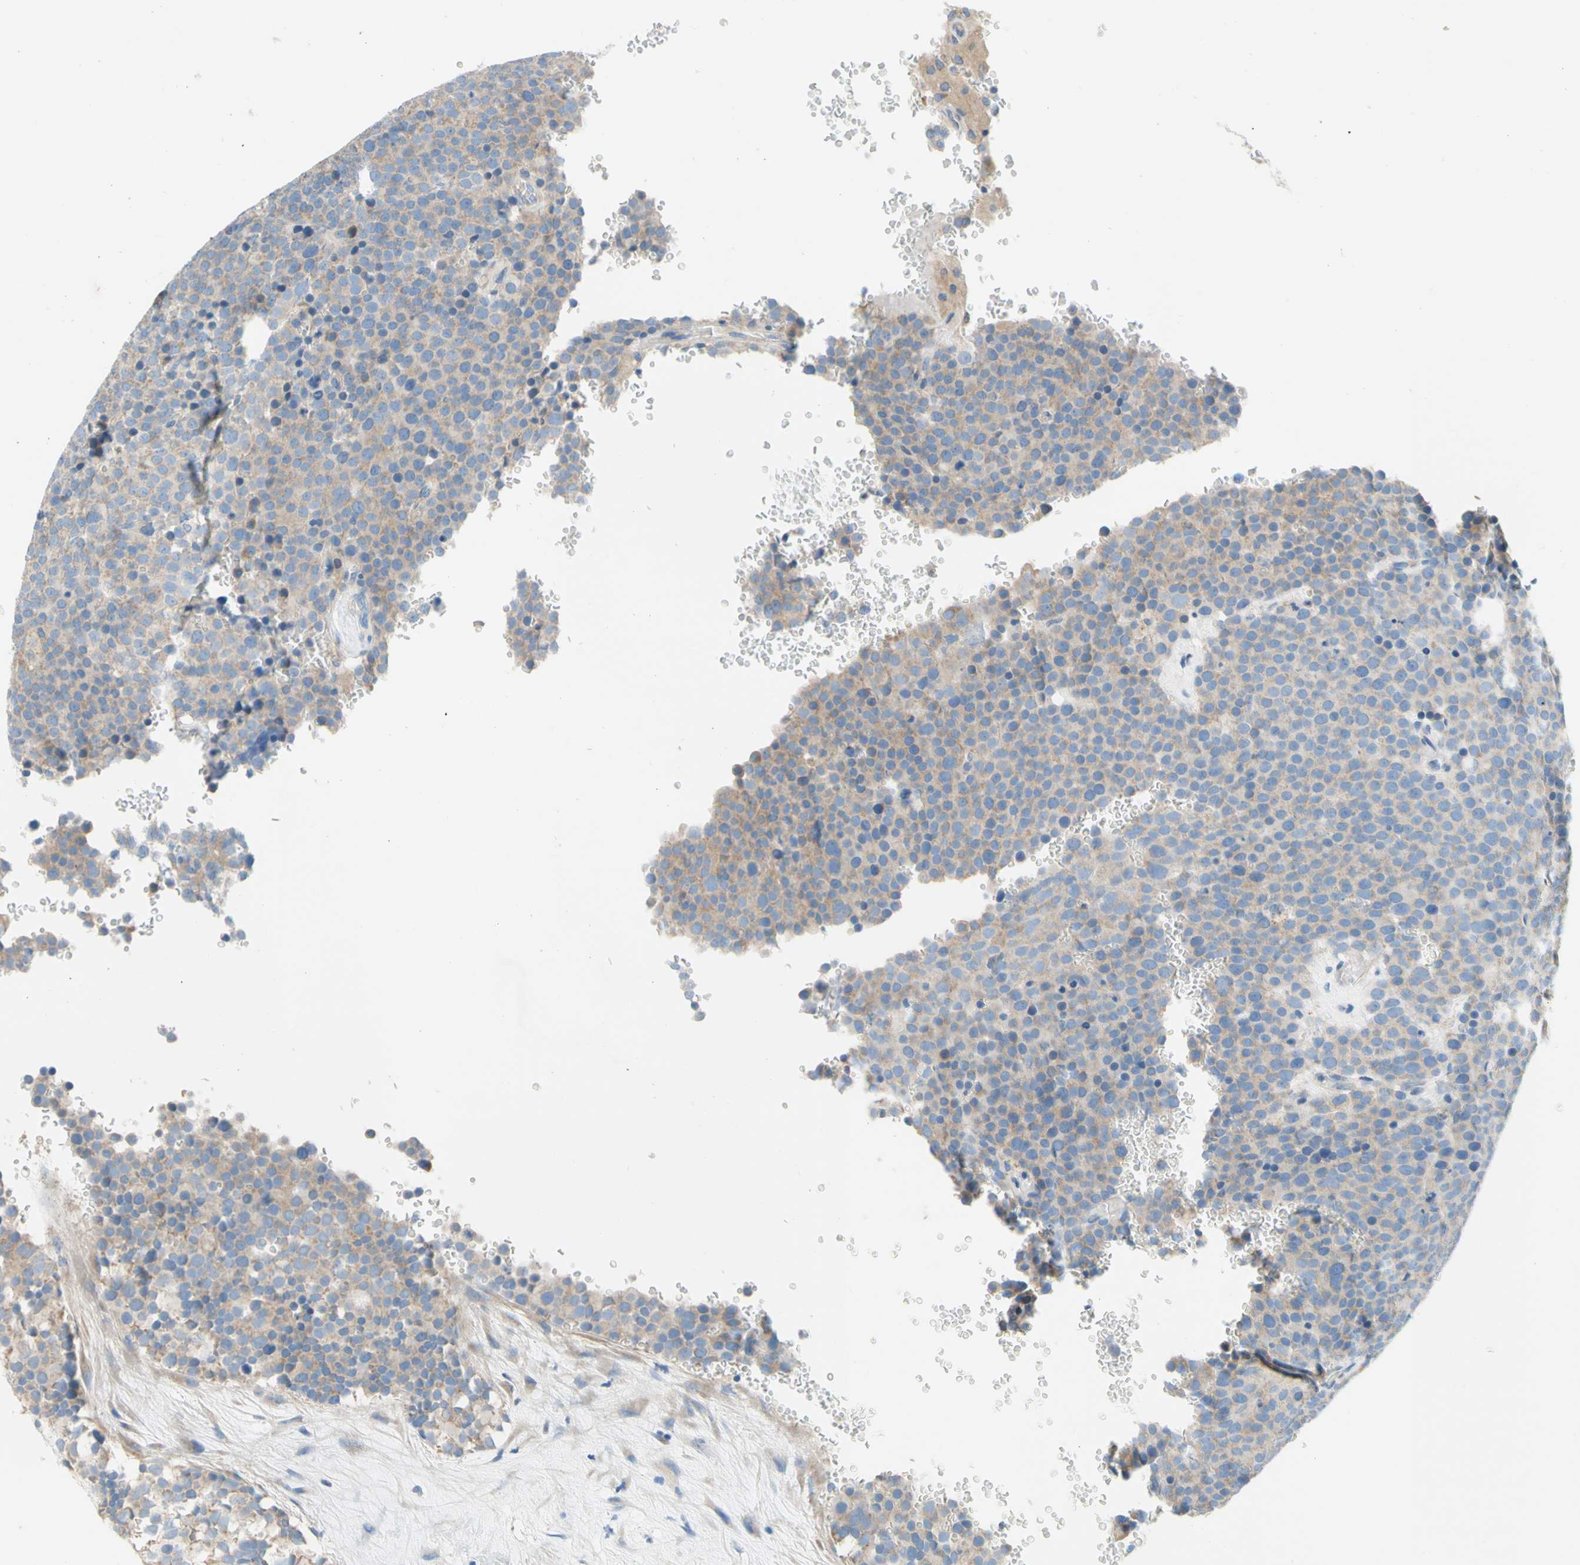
{"staining": {"intensity": "weak", "quantity": ">75%", "location": "cytoplasmic/membranous"}, "tissue": "testis cancer", "cell_type": "Tumor cells", "image_type": "cancer", "snomed": [{"axis": "morphology", "description": "Seminoma, NOS"}, {"axis": "topography", "description": "Testis"}], "caption": "IHC of human testis cancer shows low levels of weak cytoplasmic/membranous expression in about >75% of tumor cells.", "gene": "F3", "patient": {"sex": "male", "age": 71}}